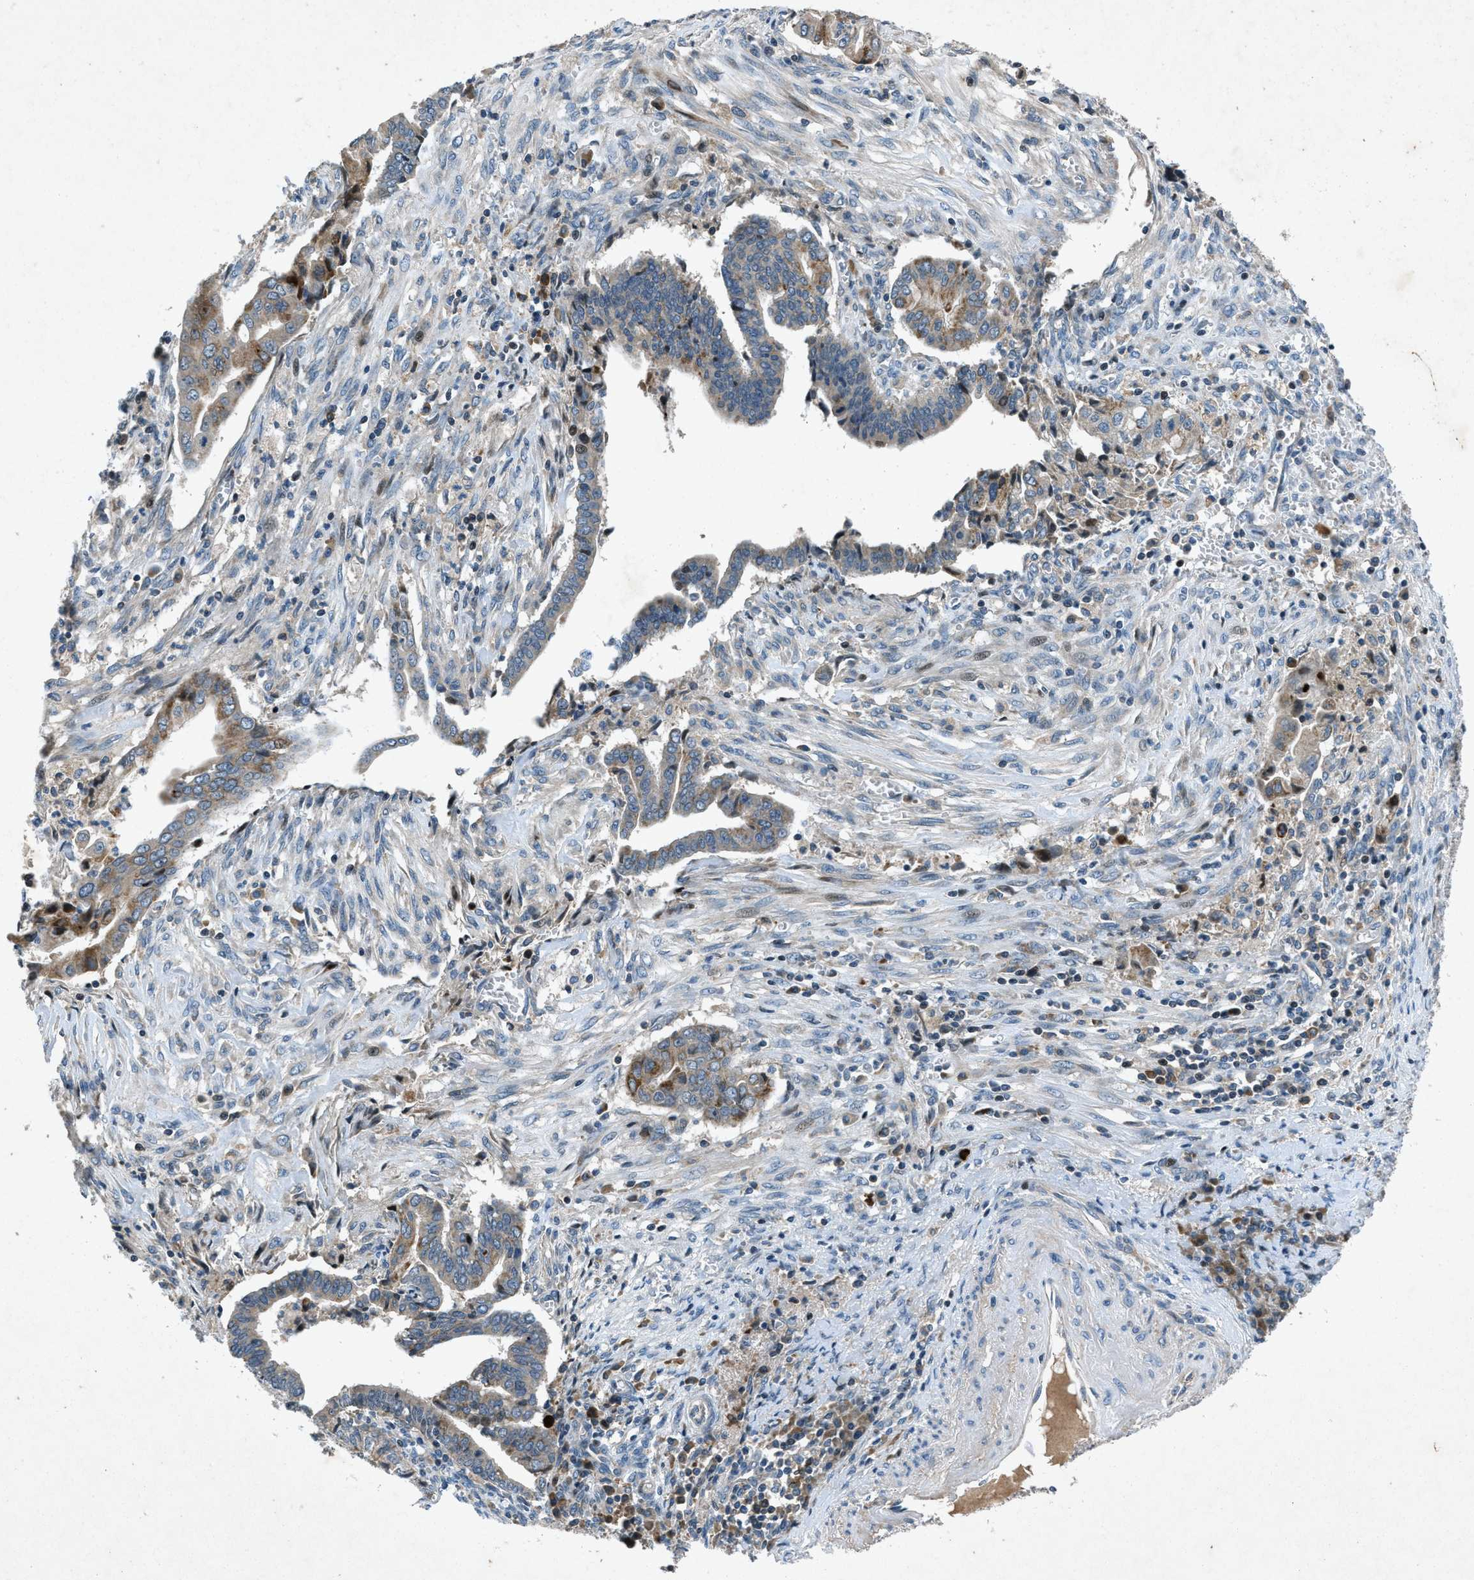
{"staining": {"intensity": "moderate", "quantity": "<25%", "location": "cytoplasmic/membranous"}, "tissue": "cervical cancer", "cell_type": "Tumor cells", "image_type": "cancer", "snomed": [{"axis": "morphology", "description": "Adenocarcinoma, NOS"}, {"axis": "topography", "description": "Cervix"}], "caption": "Human cervical cancer stained for a protein (brown) demonstrates moderate cytoplasmic/membranous positive positivity in approximately <25% of tumor cells.", "gene": "CLEC2D", "patient": {"sex": "female", "age": 44}}